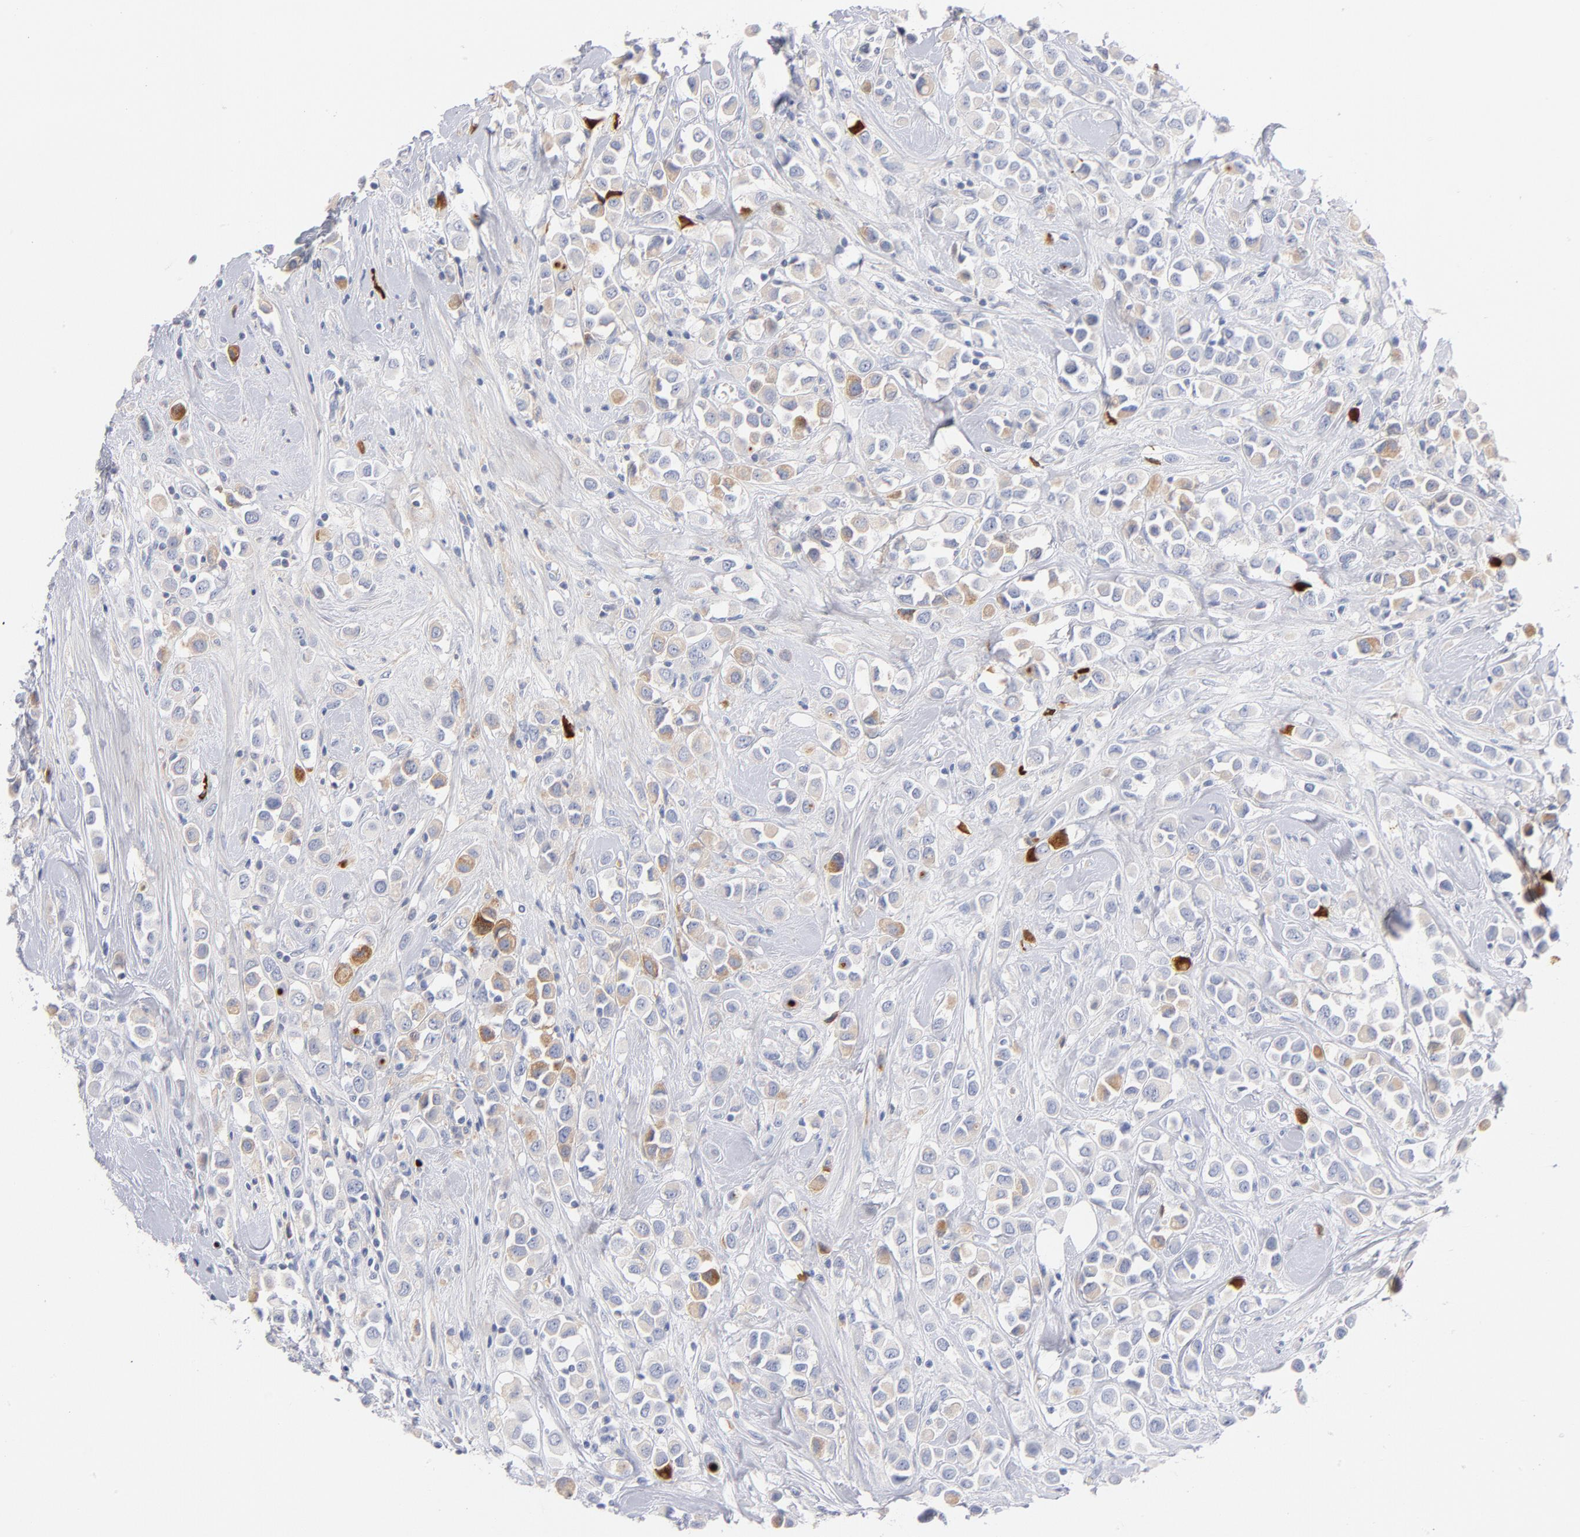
{"staining": {"intensity": "negative", "quantity": "none", "location": "none"}, "tissue": "breast cancer", "cell_type": "Tumor cells", "image_type": "cancer", "snomed": [{"axis": "morphology", "description": "Duct carcinoma"}, {"axis": "topography", "description": "Breast"}], "caption": "A high-resolution photomicrograph shows immunohistochemistry staining of breast cancer (infiltrating ductal carcinoma), which displays no significant expression in tumor cells.", "gene": "PLAT", "patient": {"sex": "female", "age": 61}}